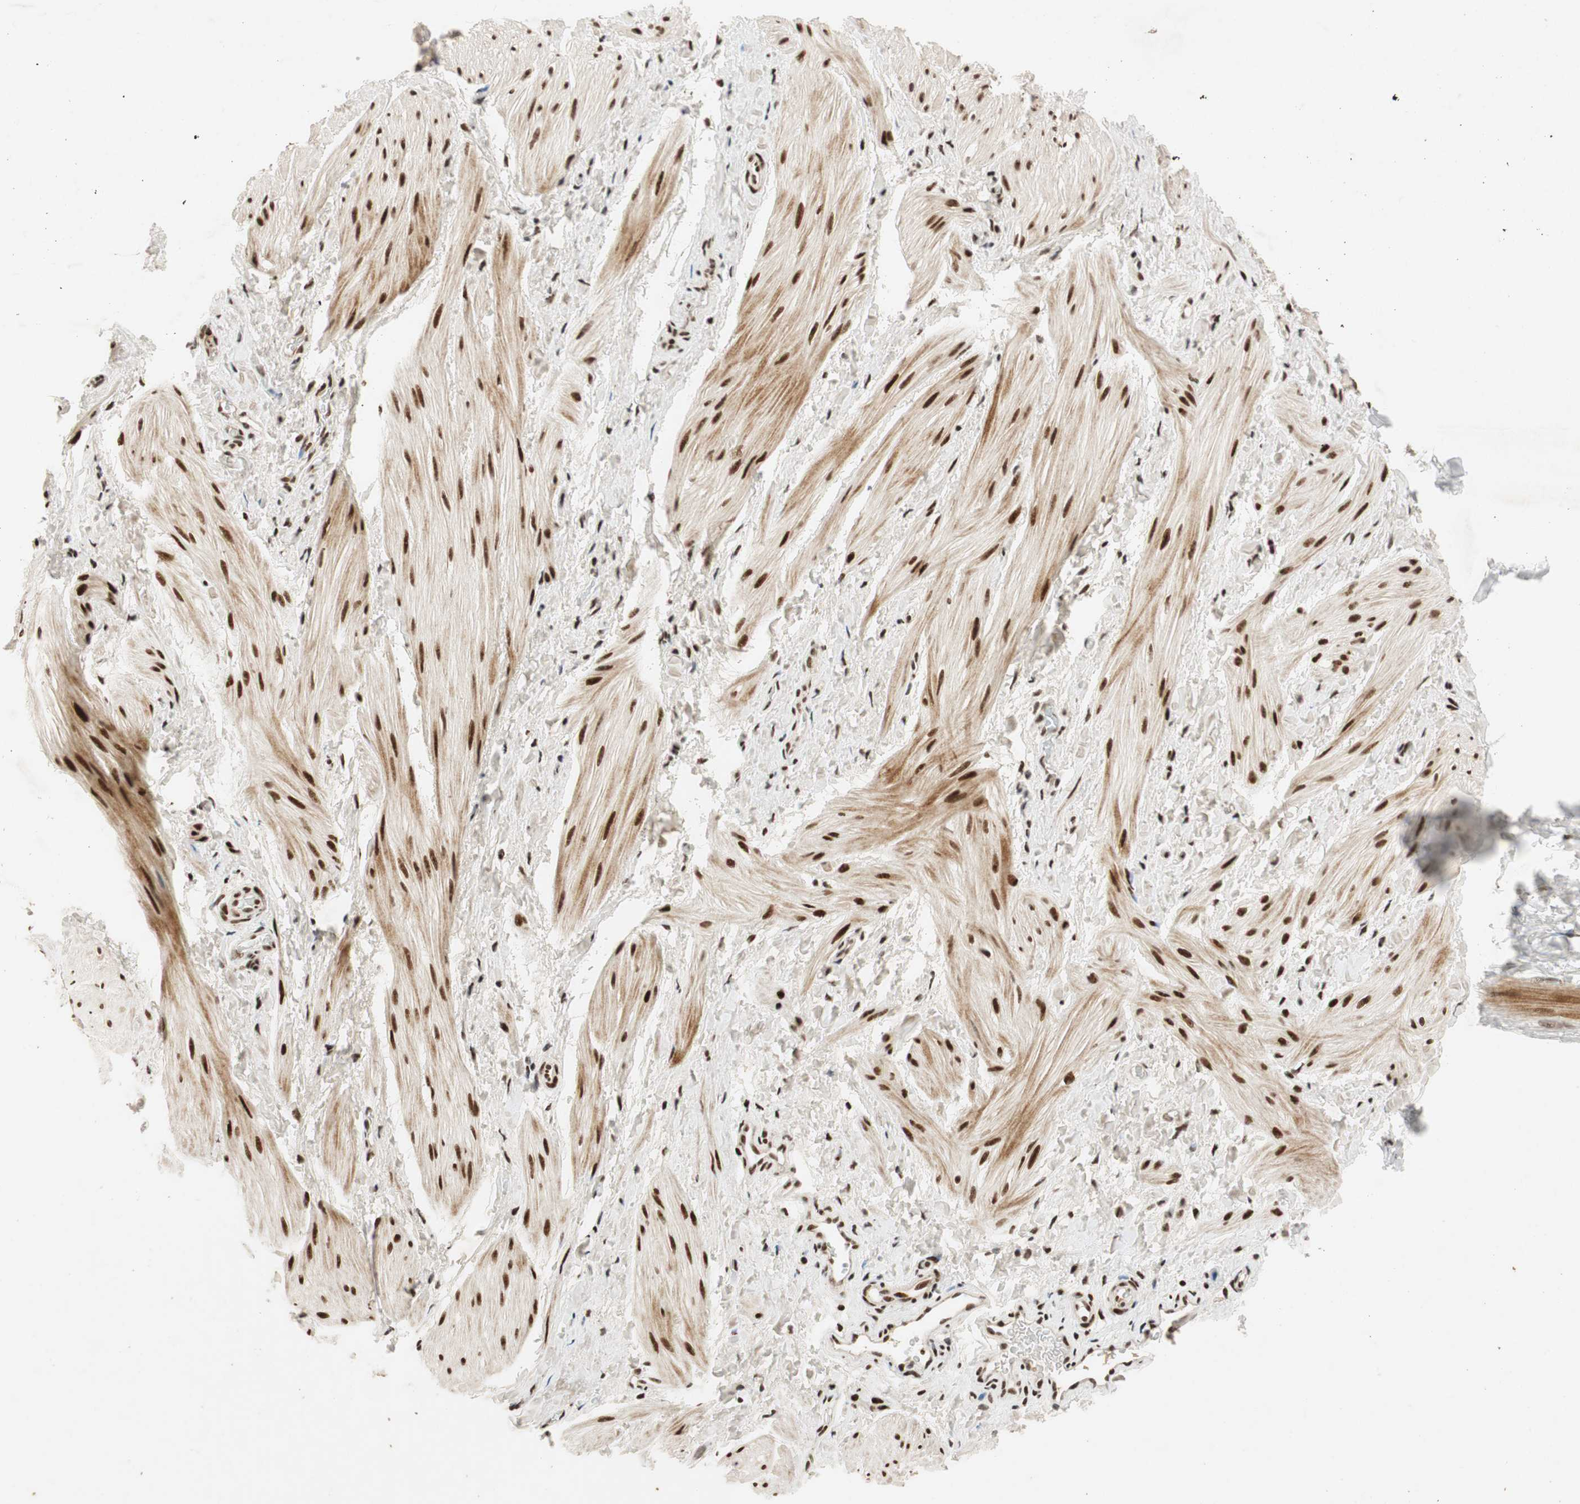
{"staining": {"intensity": "strong", "quantity": ">75%", "location": "nuclear"}, "tissue": "smooth muscle", "cell_type": "Smooth muscle cells", "image_type": "normal", "snomed": [{"axis": "morphology", "description": "Normal tissue, NOS"}, {"axis": "topography", "description": "Smooth muscle"}], "caption": "The image reveals immunohistochemical staining of normal smooth muscle. There is strong nuclear positivity is seen in about >75% of smooth muscle cells.", "gene": "NCBP3", "patient": {"sex": "male", "age": 16}}